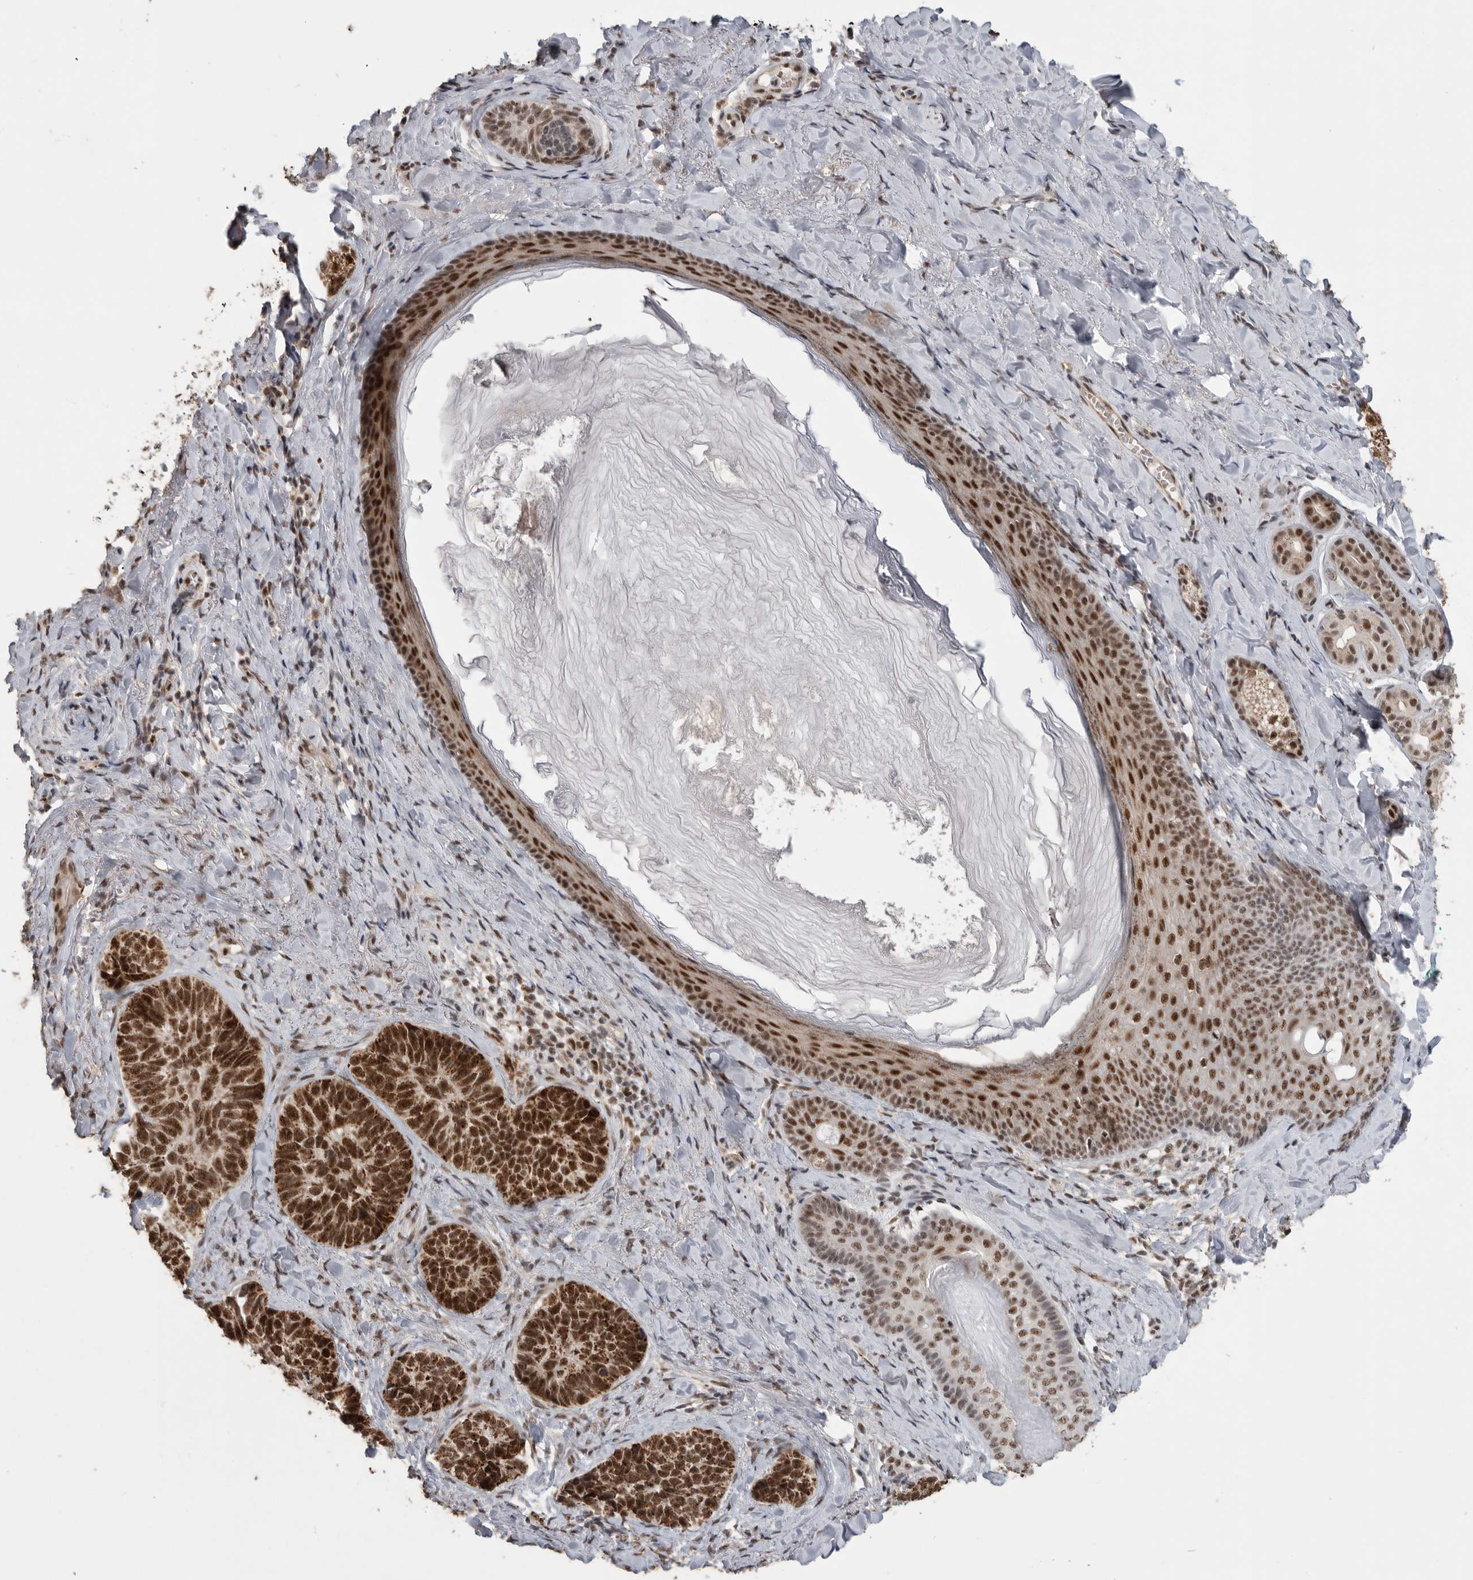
{"staining": {"intensity": "strong", "quantity": ">75%", "location": "nuclear"}, "tissue": "skin cancer", "cell_type": "Tumor cells", "image_type": "cancer", "snomed": [{"axis": "morphology", "description": "Basal cell carcinoma"}, {"axis": "topography", "description": "Skin"}], "caption": "Immunohistochemical staining of skin cancer reveals strong nuclear protein positivity in approximately >75% of tumor cells.", "gene": "PPP1R10", "patient": {"sex": "male", "age": 62}}